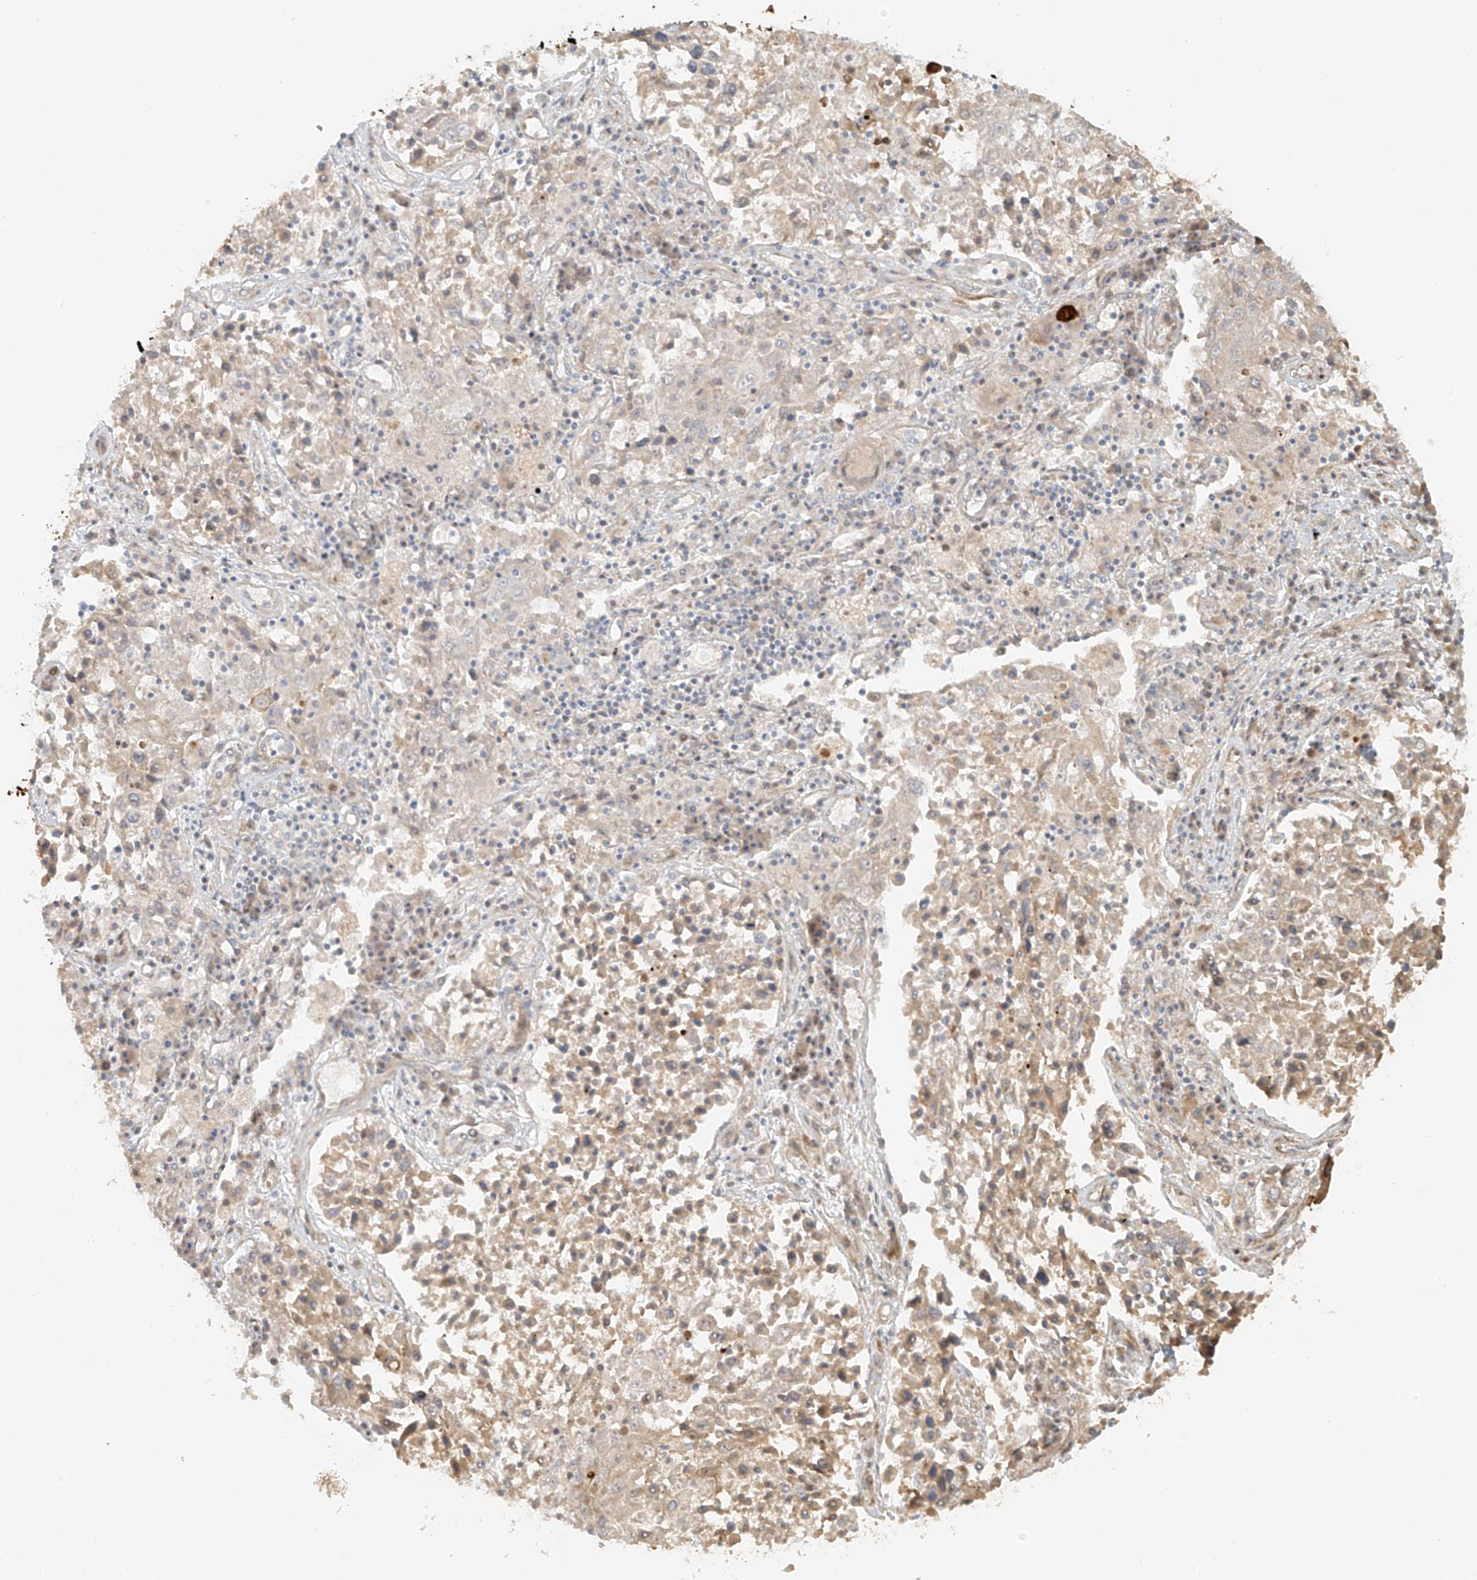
{"staining": {"intensity": "negative", "quantity": "none", "location": "none"}, "tissue": "lung cancer", "cell_type": "Tumor cells", "image_type": "cancer", "snomed": [{"axis": "morphology", "description": "Squamous cell carcinoma, NOS"}, {"axis": "topography", "description": "Lung"}], "caption": "Human lung squamous cell carcinoma stained for a protein using immunohistochemistry (IHC) shows no expression in tumor cells.", "gene": "MIPEP", "patient": {"sex": "male", "age": 65}}